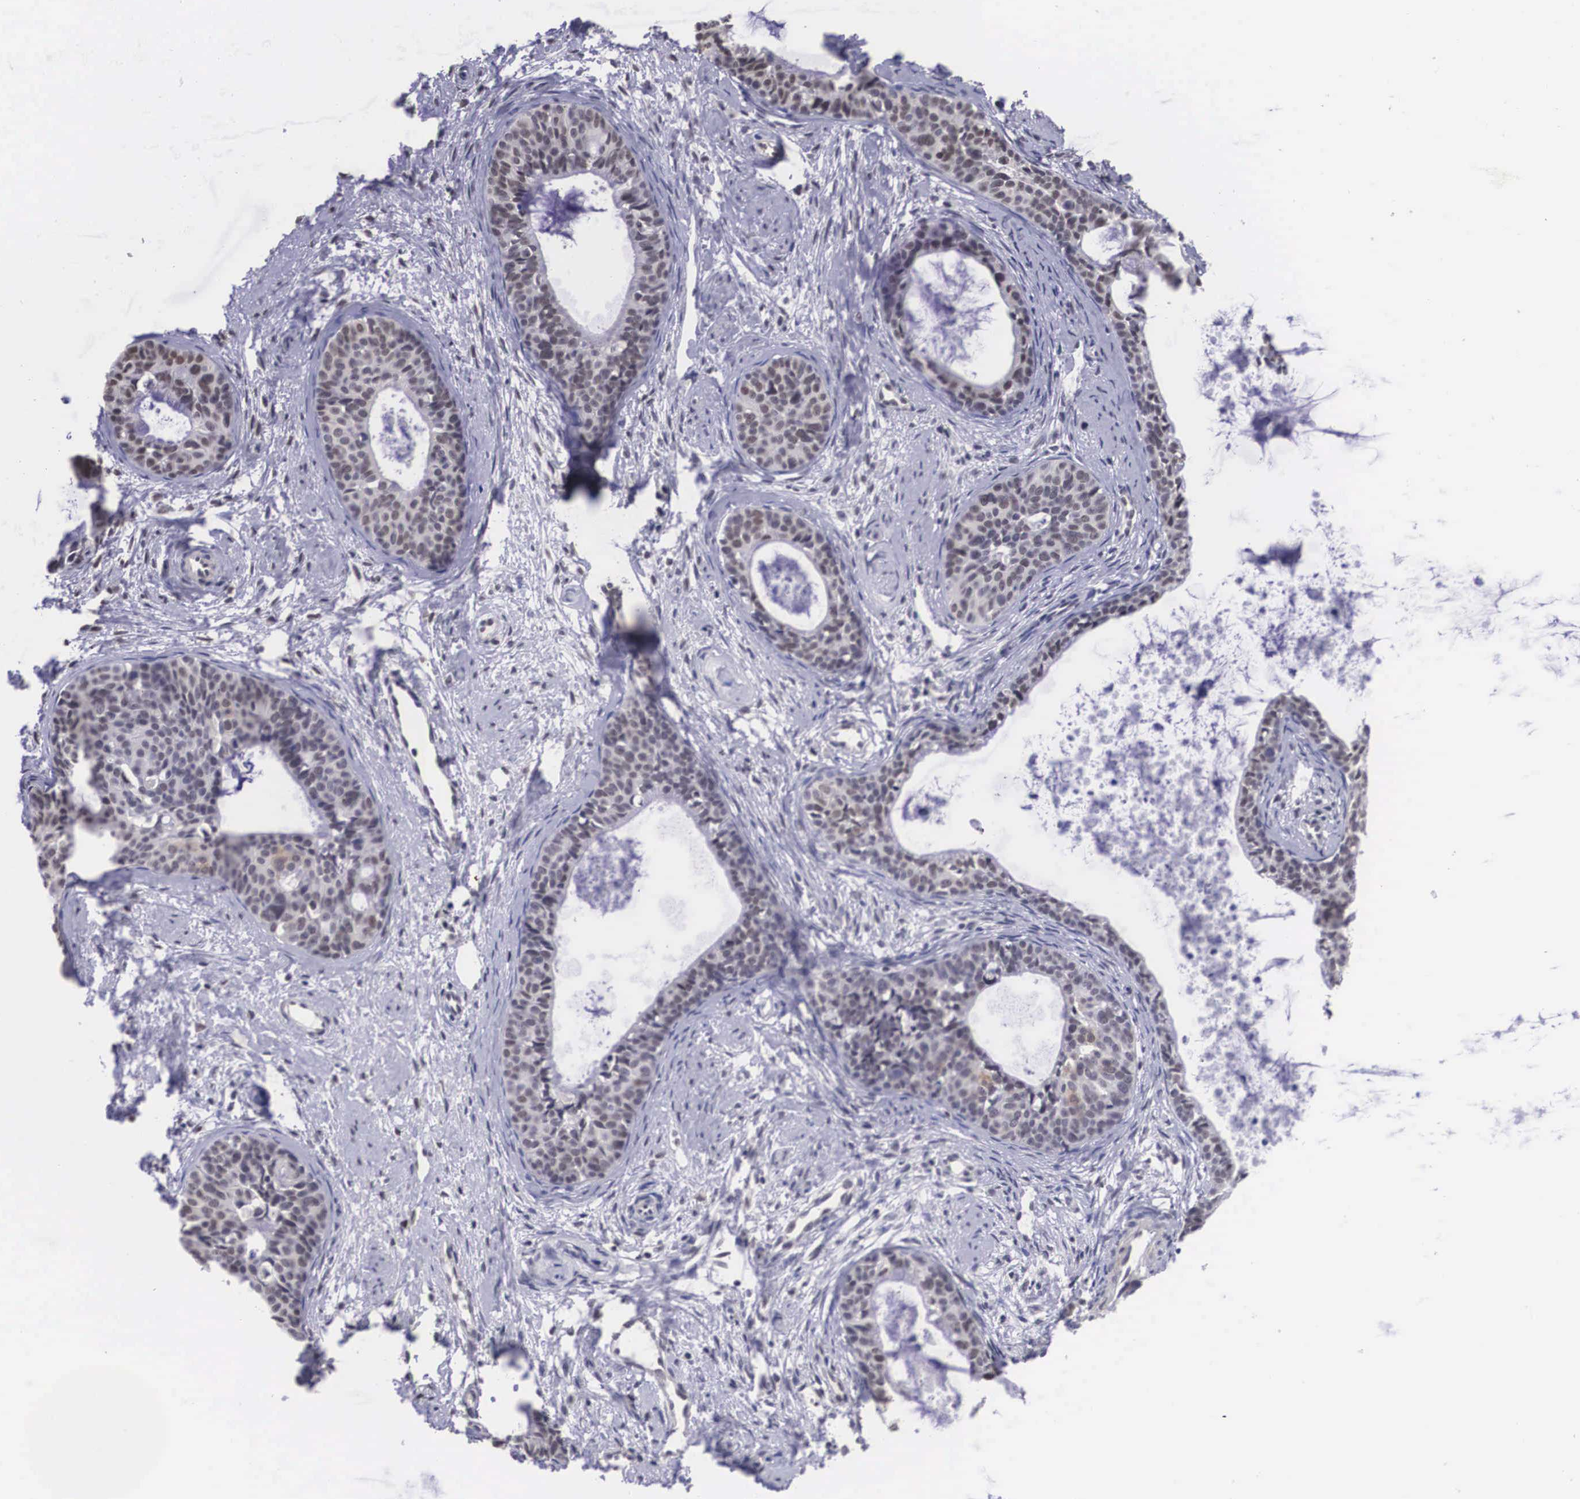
{"staining": {"intensity": "weak", "quantity": "<25%", "location": "nuclear"}, "tissue": "cervical cancer", "cell_type": "Tumor cells", "image_type": "cancer", "snomed": [{"axis": "morphology", "description": "Squamous cell carcinoma, NOS"}, {"axis": "topography", "description": "Cervix"}], "caption": "The photomicrograph shows no significant positivity in tumor cells of squamous cell carcinoma (cervical).", "gene": "ZNF275", "patient": {"sex": "female", "age": 34}}